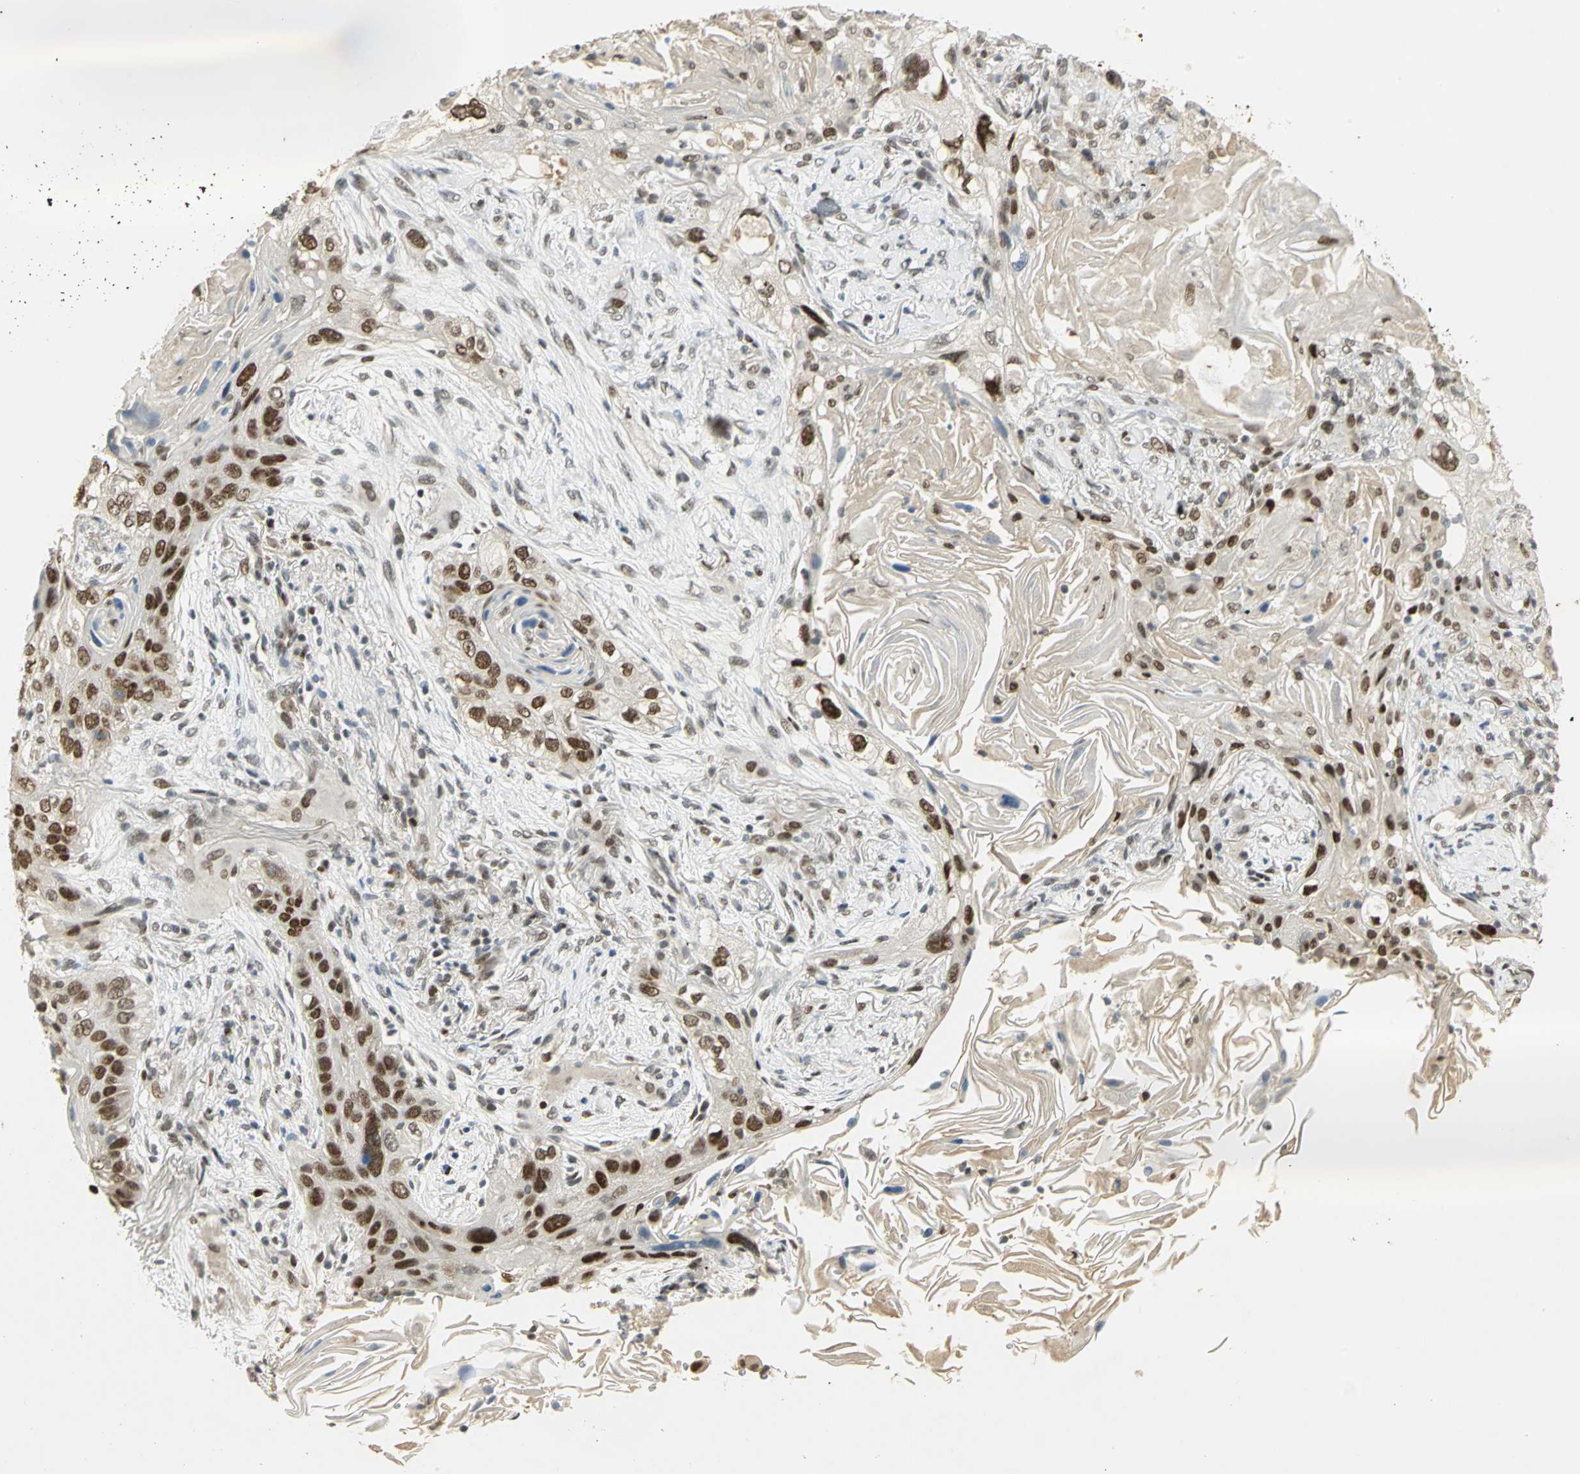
{"staining": {"intensity": "strong", "quantity": "25%-75%", "location": "nuclear"}, "tissue": "lung cancer", "cell_type": "Tumor cells", "image_type": "cancer", "snomed": [{"axis": "morphology", "description": "Squamous cell carcinoma, NOS"}, {"axis": "topography", "description": "Lung"}], "caption": "Squamous cell carcinoma (lung) stained for a protein (brown) exhibits strong nuclear positive expression in approximately 25%-75% of tumor cells.", "gene": "AK6", "patient": {"sex": "female", "age": 67}}